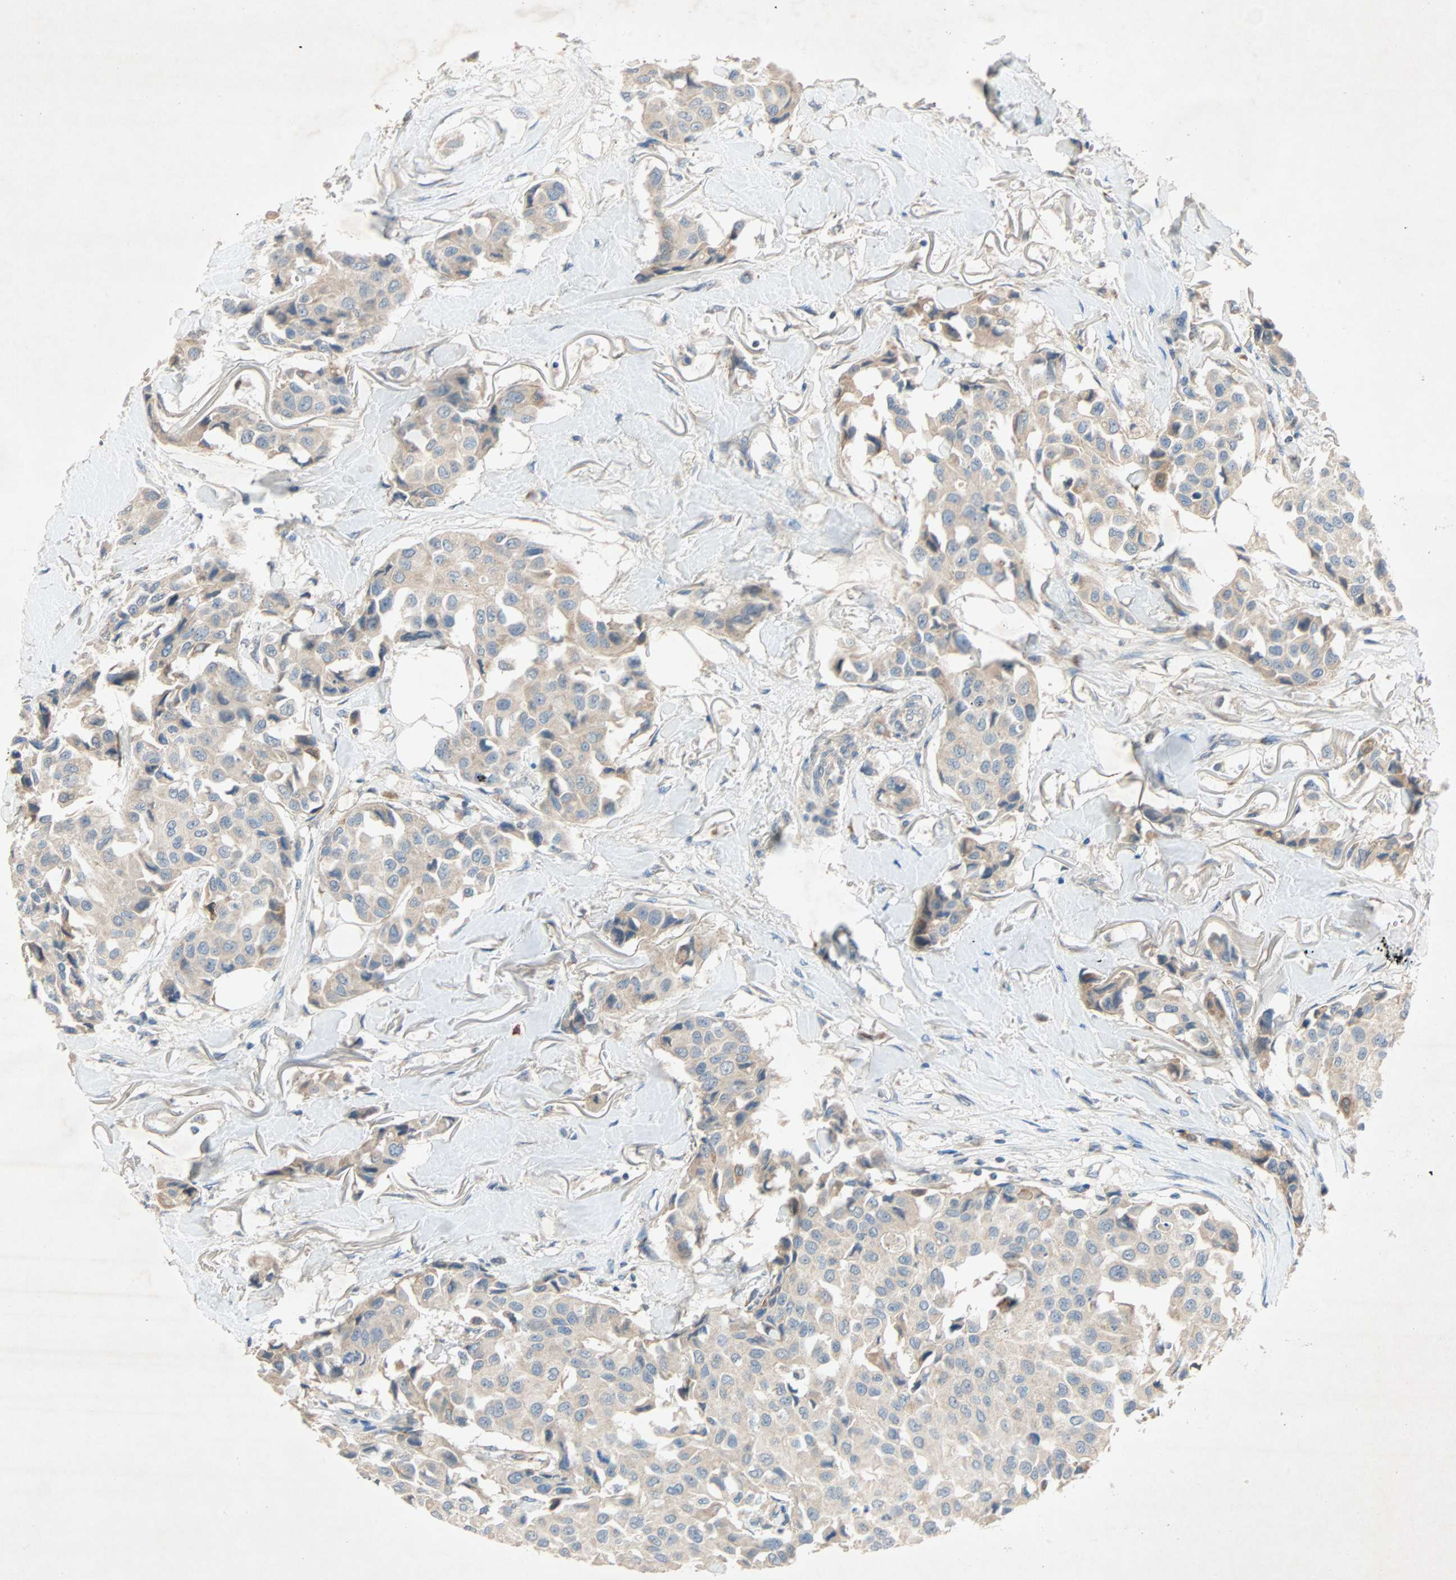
{"staining": {"intensity": "weak", "quantity": ">75%", "location": "cytoplasmic/membranous"}, "tissue": "breast cancer", "cell_type": "Tumor cells", "image_type": "cancer", "snomed": [{"axis": "morphology", "description": "Duct carcinoma"}, {"axis": "topography", "description": "Breast"}], "caption": "Approximately >75% of tumor cells in human breast cancer display weak cytoplasmic/membranous protein expression as visualized by brown immunohistochemical staining.", "gene": "XYLT1", "patient": {"sex": "female", "age": 80}}